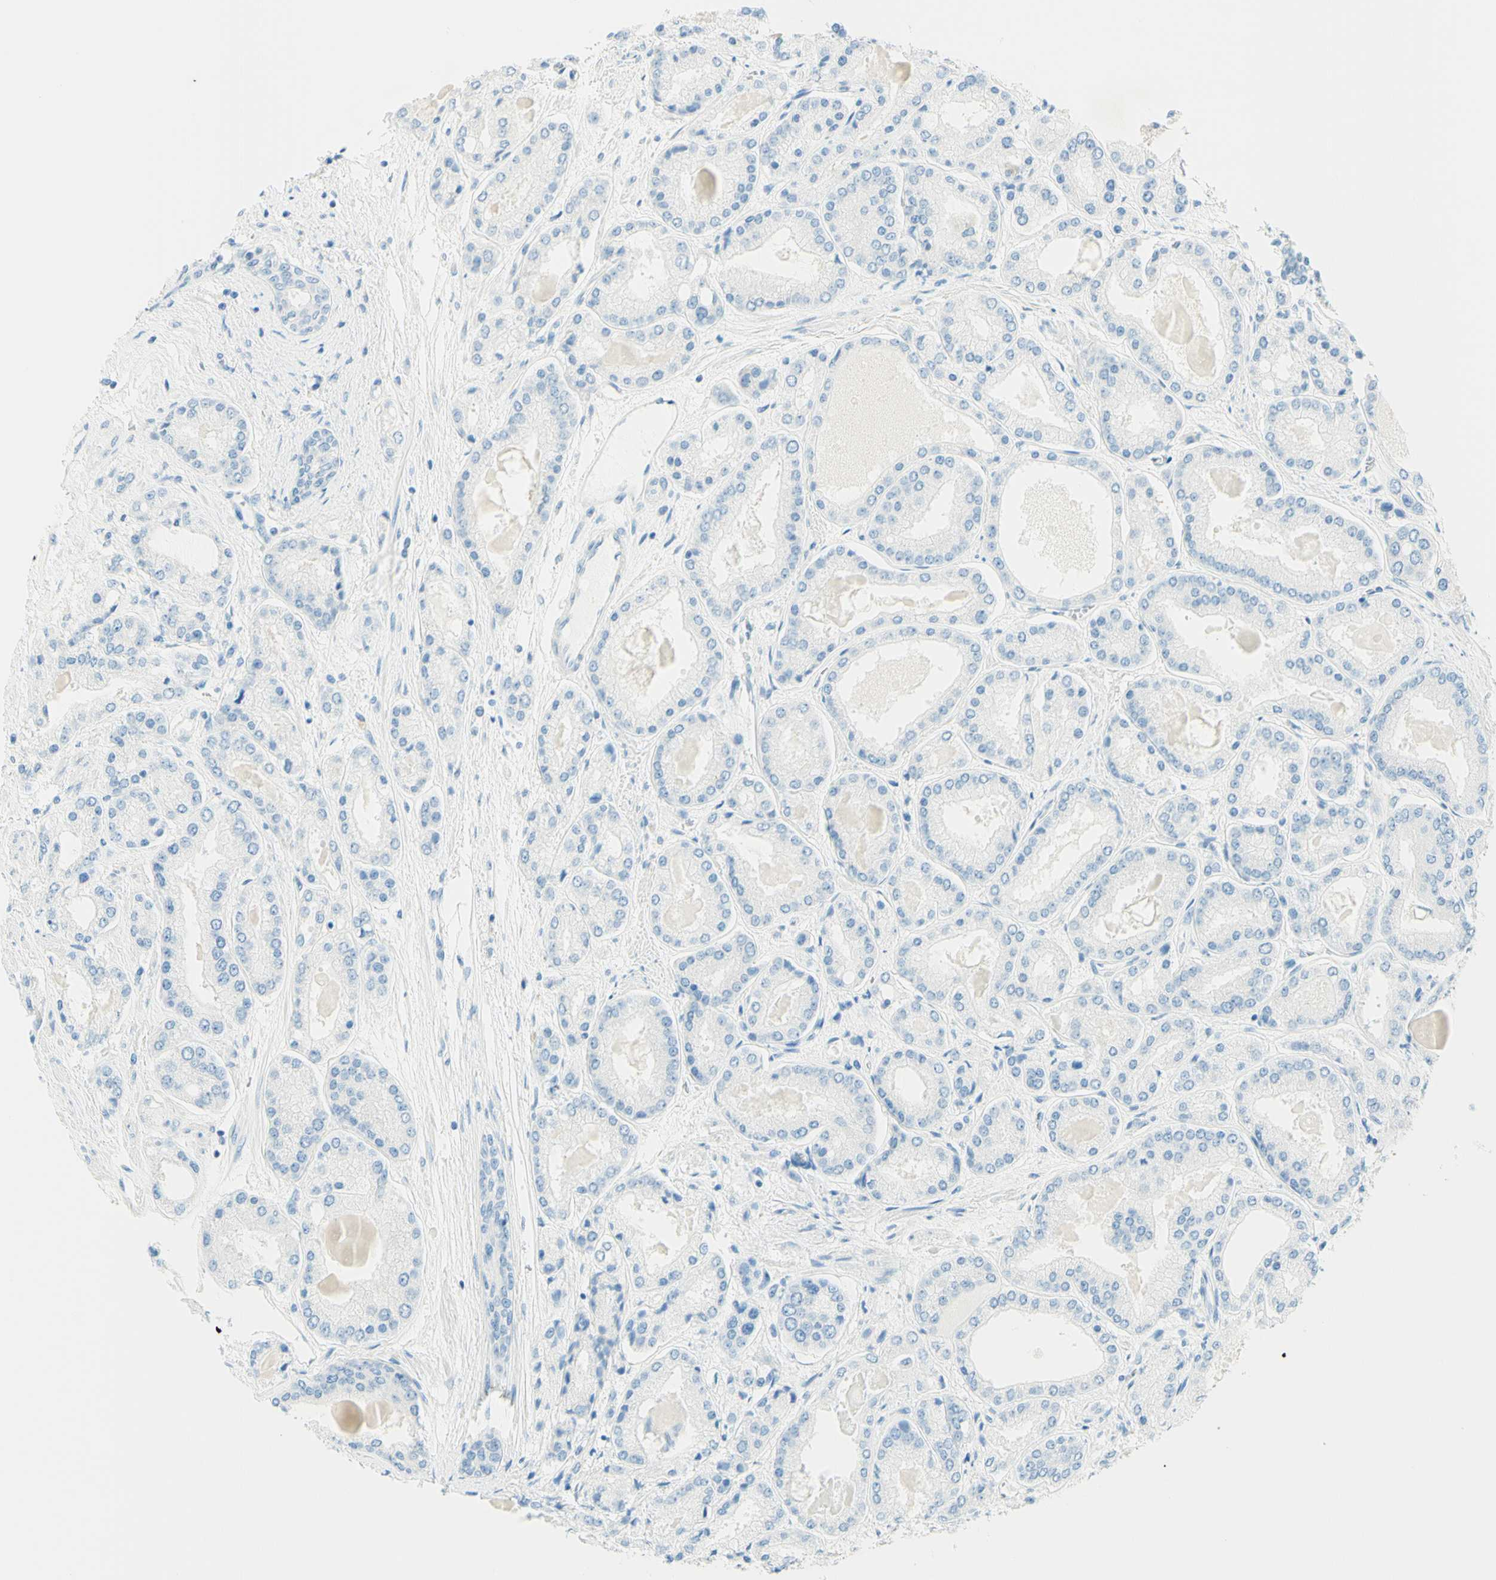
{"staining": {"intensity": "negative", "quantity": "none", "location": "none"}, "tissue": "prostate cancer", "cell_type": "Tumor cells", "image_type": "cancer", "snomed": [{"axis": "morphology", "description": "Adenocarcinoma, High grade"}, {"axis": "topography", "description": "Prostate"}], "caption": "Immunohistochemistry of human prostate cancer displays no positivity in tumor cells.", "gene": "FMR1NB", "patient": {"sex": "male", "age": 59}}